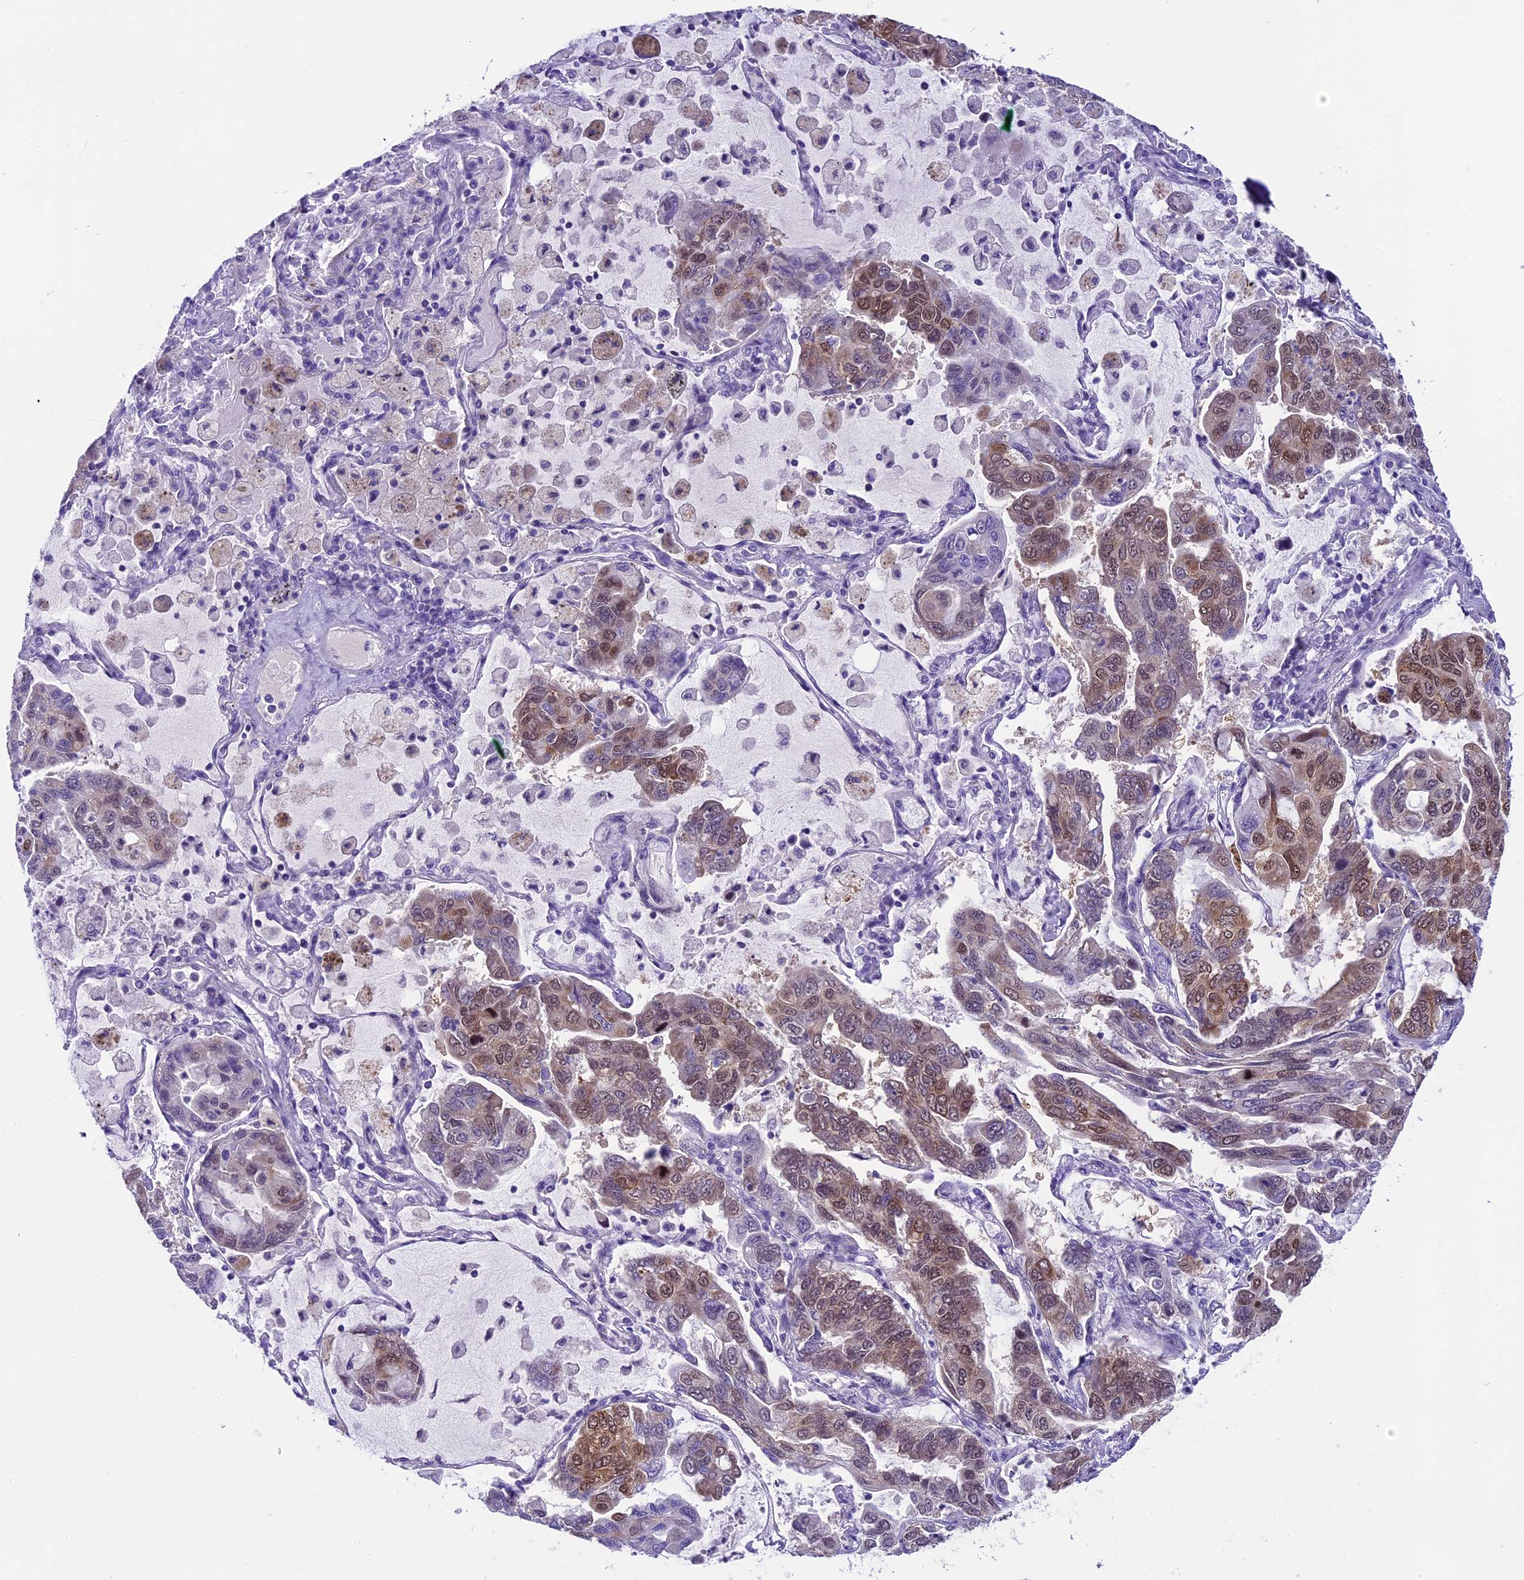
{"staining": {"intensity": "moderate", "quantity": "<25%", "location": "nuclear"}, "tissue": "lung cancer", "cell_type": "Tumor cells", "image_type": "cancer", "snomed": [{"axis": "morphology", "description": "Adenocarcinoma, NOS"}, {"axis": "topography", "description": "Lung"}], "caption": "Brown immunohistochemical staining in lung cancer exhibits moderate nuclear expression in about <25% of tumor cells. The staining was performed using DAB to visualize the protein expression in brown, while the nuclei were stained in blue with hematoxylin (Magnification: 20x).", "gene": "PRR15", "patient": {"sex": "male", "age": 64}}